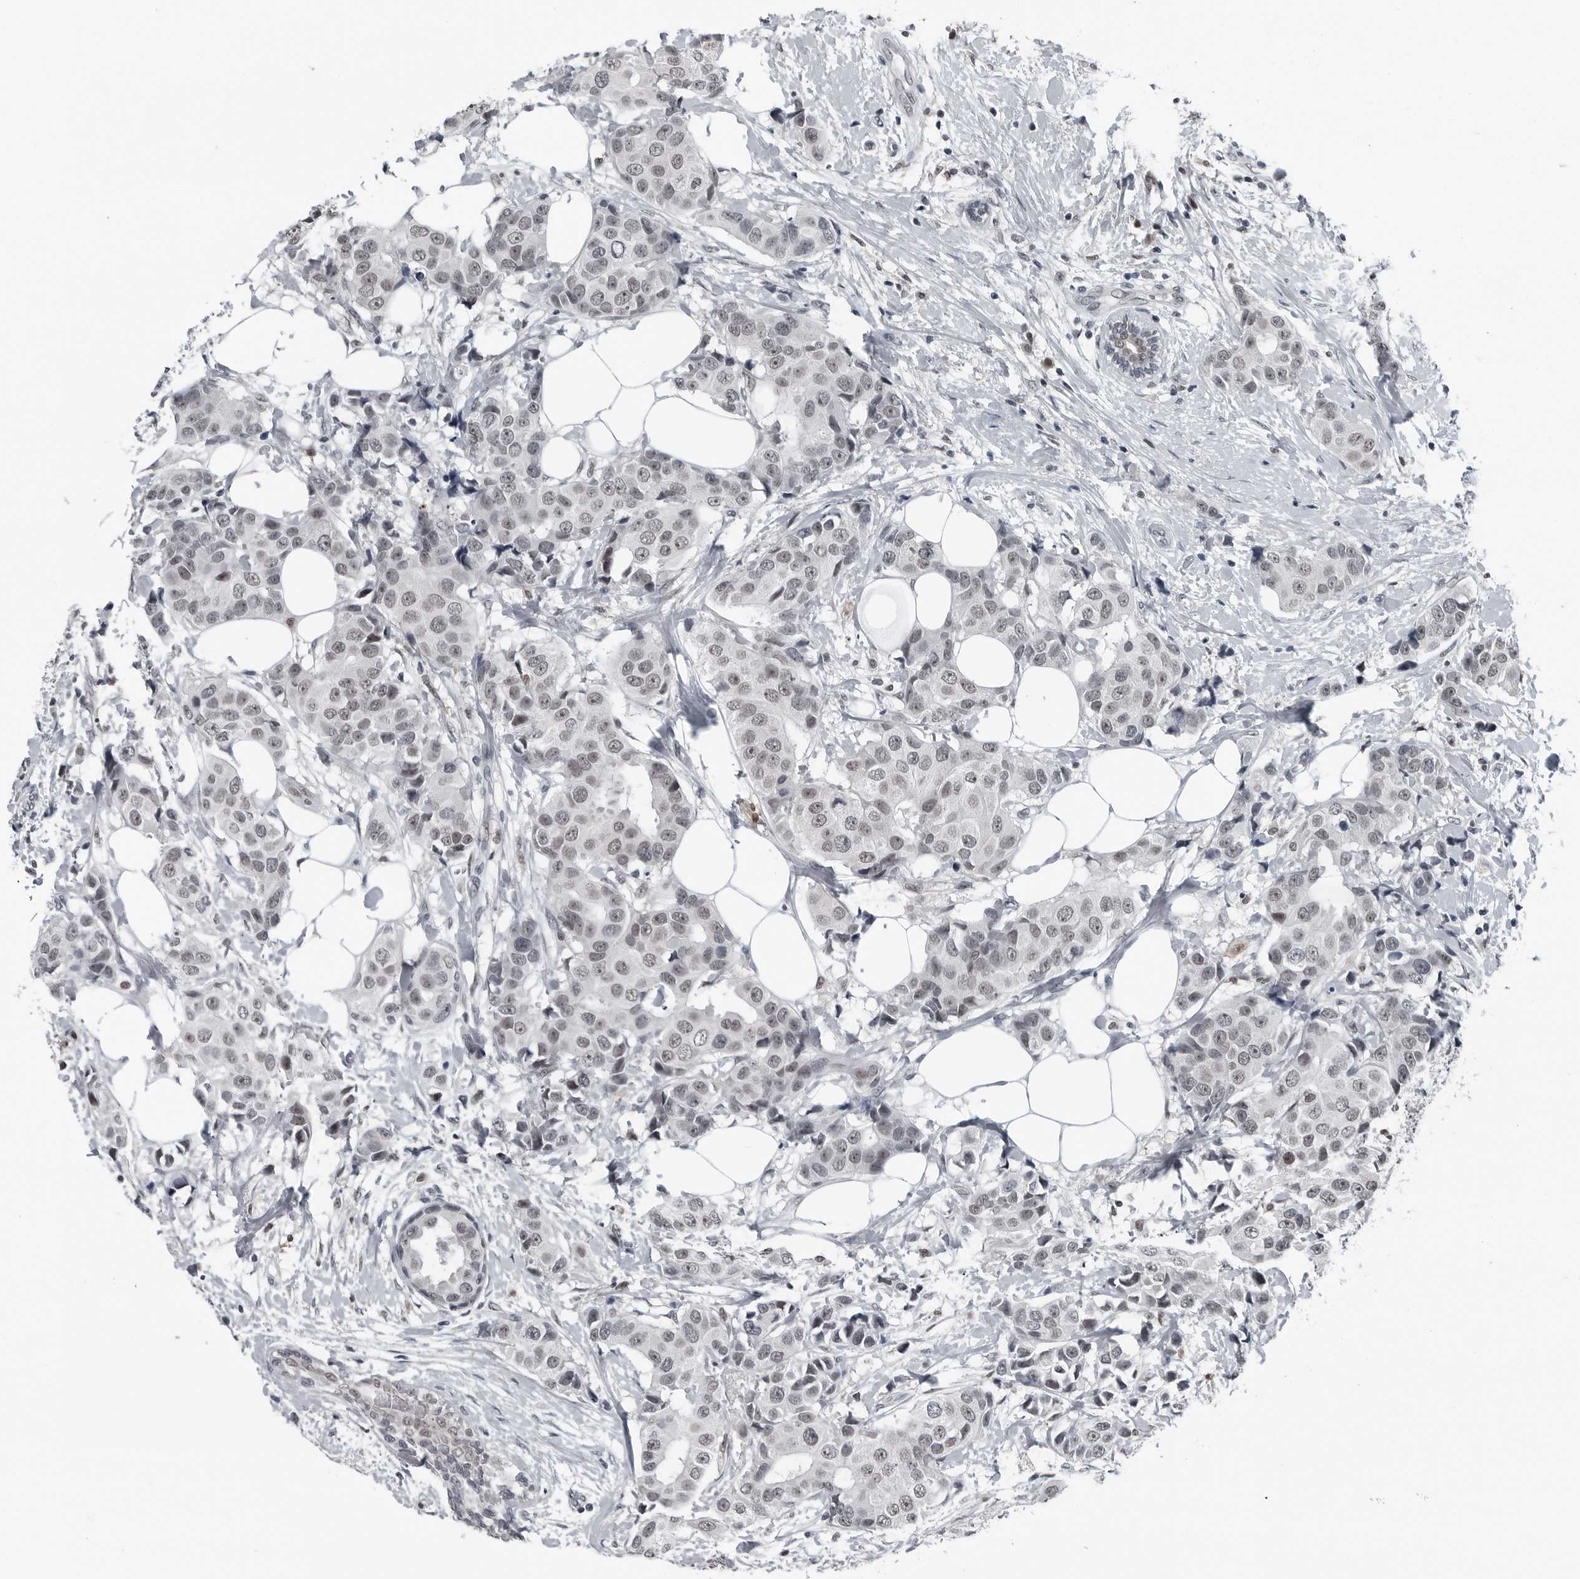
{"staining": {"intensity": "weak", "quantity": "25%-75%", "location": "nuclear"}, "tissue": "breast cancer", "cell_type": "Tumor cells", "image_type": "cancer", "snomed": [{"axis": "morphology", "description": "Normal tissue, NOS"}, {"axis": "morphology", "description": "Duct carcinoma"}, {"axis": "topography", "description": "Breast"}], "caption": "This is an image of IHC staining of breast cancer (invasive ductal carcinoma), which shows weak positivity in the nuclear of tumor cells.", "gene": "AKR1A1", "patient": {"sex": "female", "age": 39}}